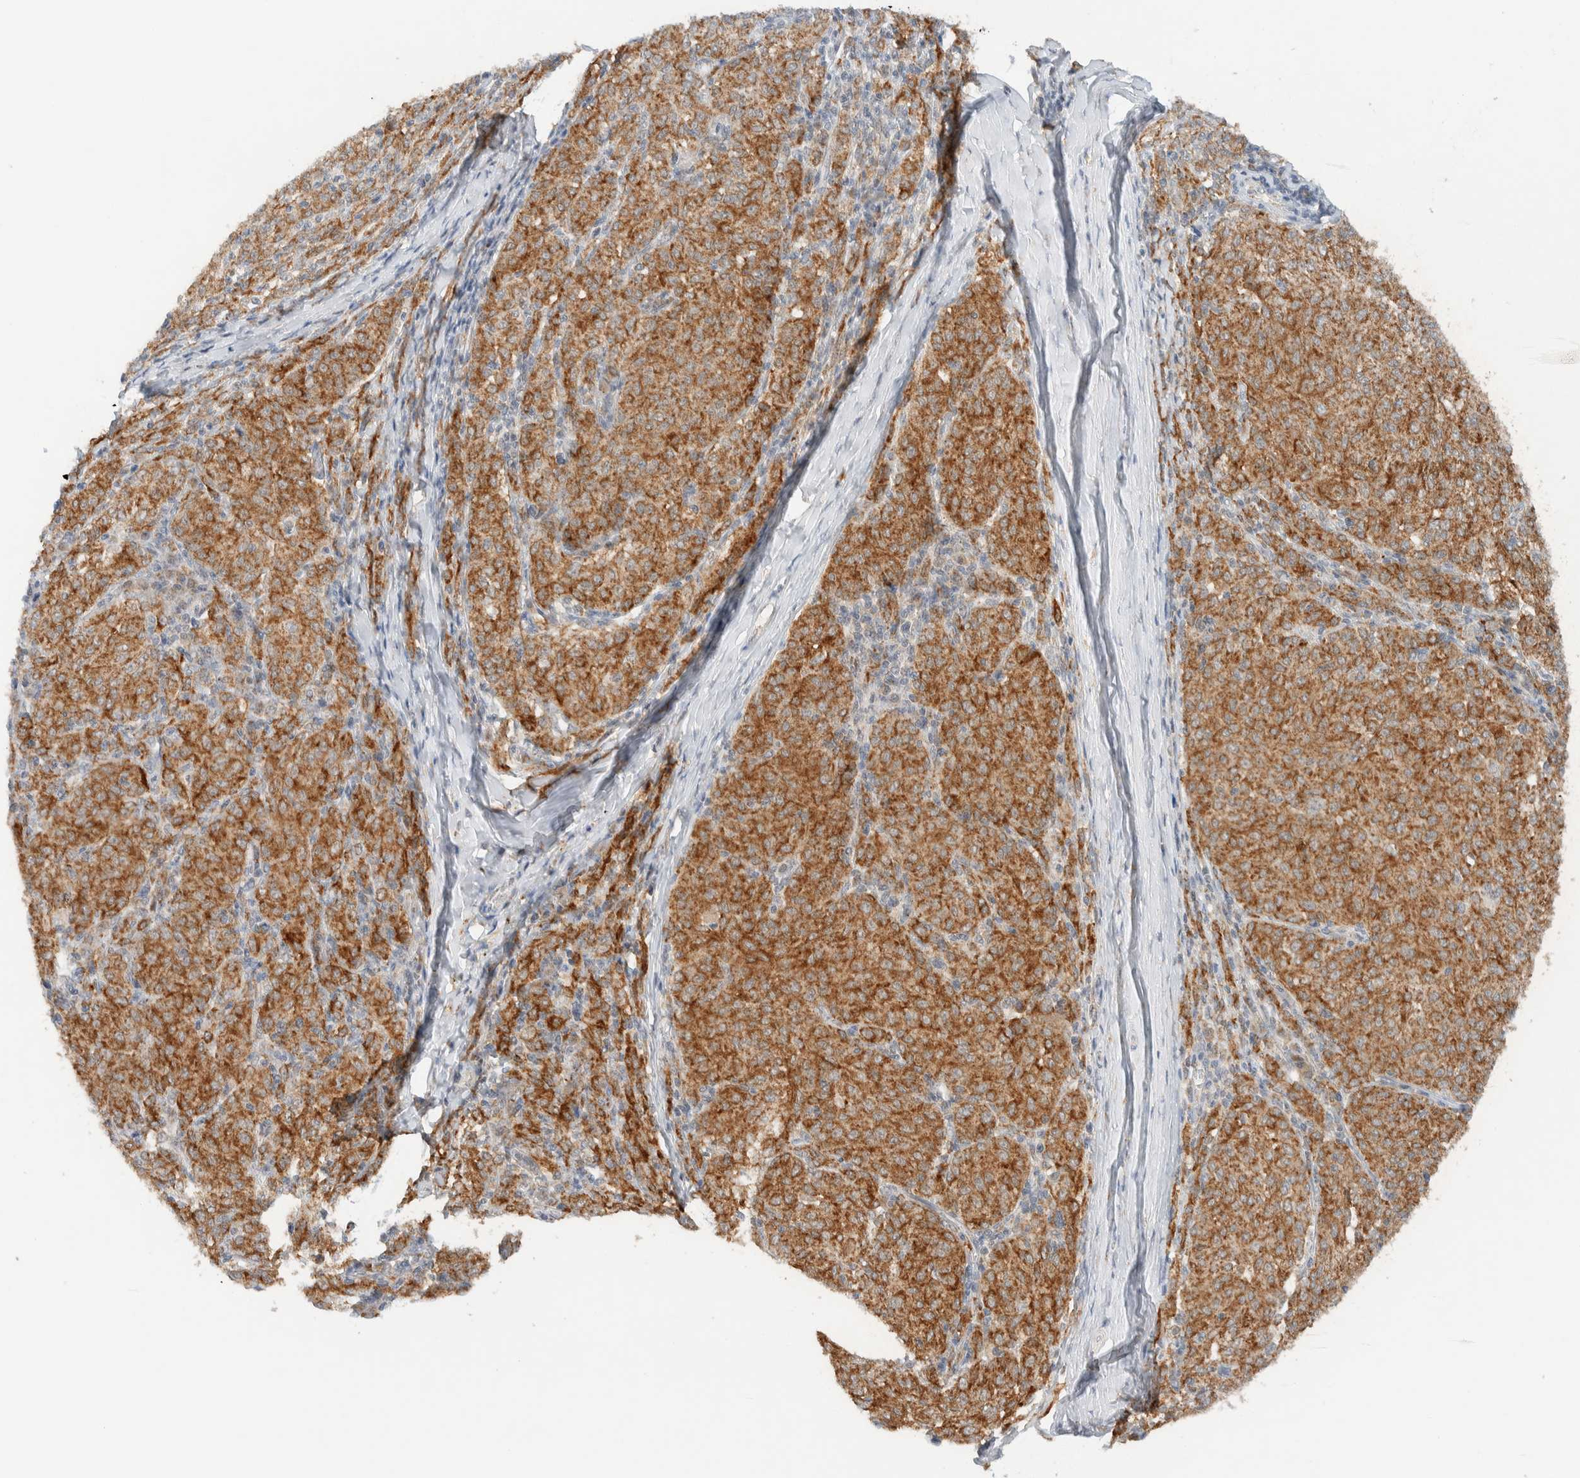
{"staining": {"intensity": "strong", "quantity": ">75%", "location": "cytoplasmic/membranous"}, "tissue": "melanoma", "cell_type": "Tumor cells", "image_type": "cancer", "snomed": [{"axis": "morphology", "description": "Malignant melanoma, NOS"}, {"axis": "topography", "description": "Skin"}], "caption": "The immunohistochemical stain labels strong cytoplasmic/membranous expression in tumor cells of malignant melanoma tissue.", "gene": "MRPL41", "patient": {"sex": "female", "age": 72}}